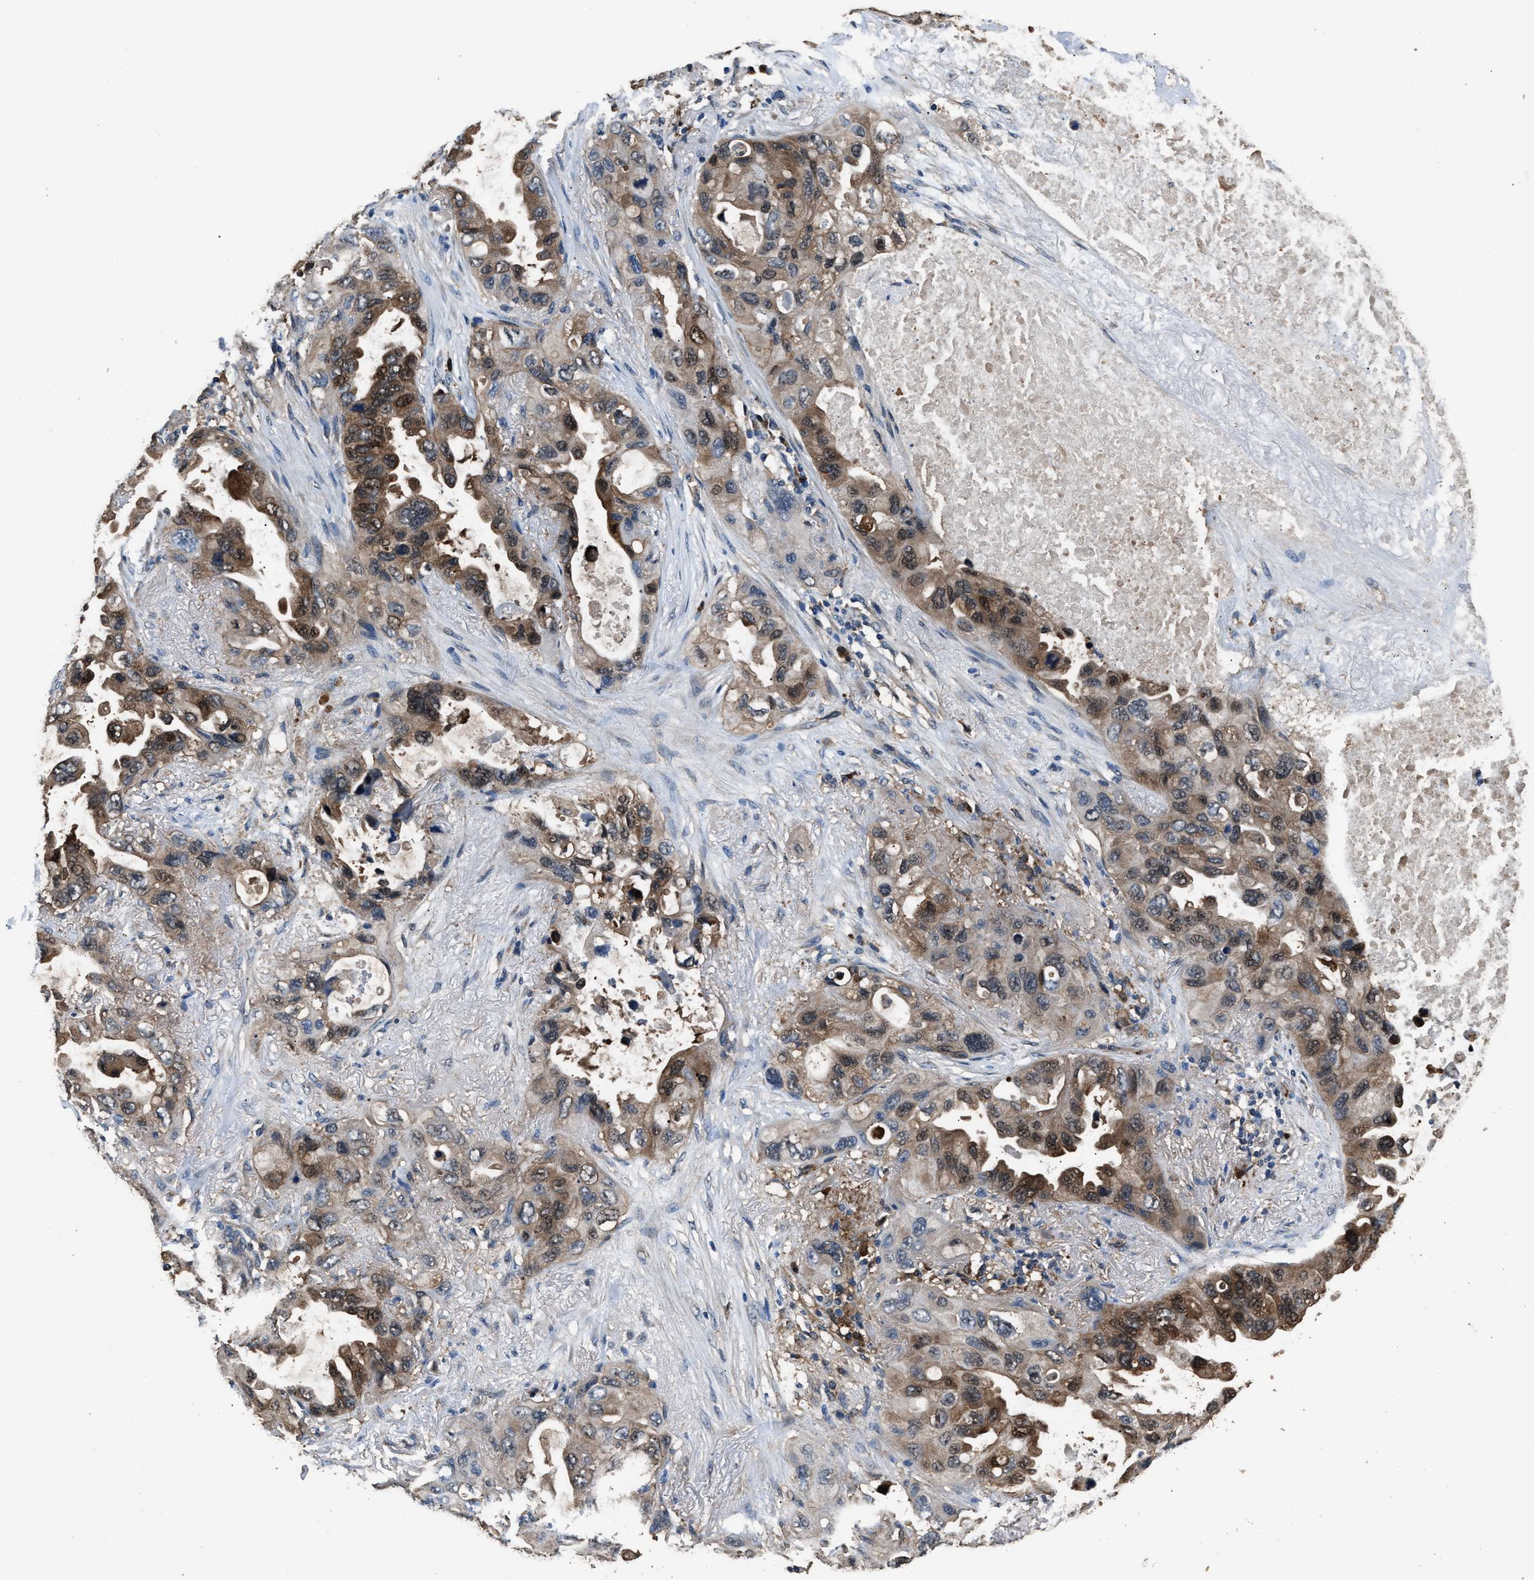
{"staining": {"intensity": "moderate", "quantity": ">75%", "location": "cytoplasmic/membranous"}, "tissue": "lung cancer", "cell_type": "Tumor cells", "image_type": "cancer", "snomed": [{"axis": "morphology", "description": "Squamous cell carcinoma, NOS"}, {"axis": "topography", "description": "Lung"}], "caption": "A brown stain highlights moderate cytoplasmic/membranous expression of a protein in lung squamous cell carcinoma tumor cells.", "gene": "GSTP1", "patient": {"sex": "female", "age": 73}}